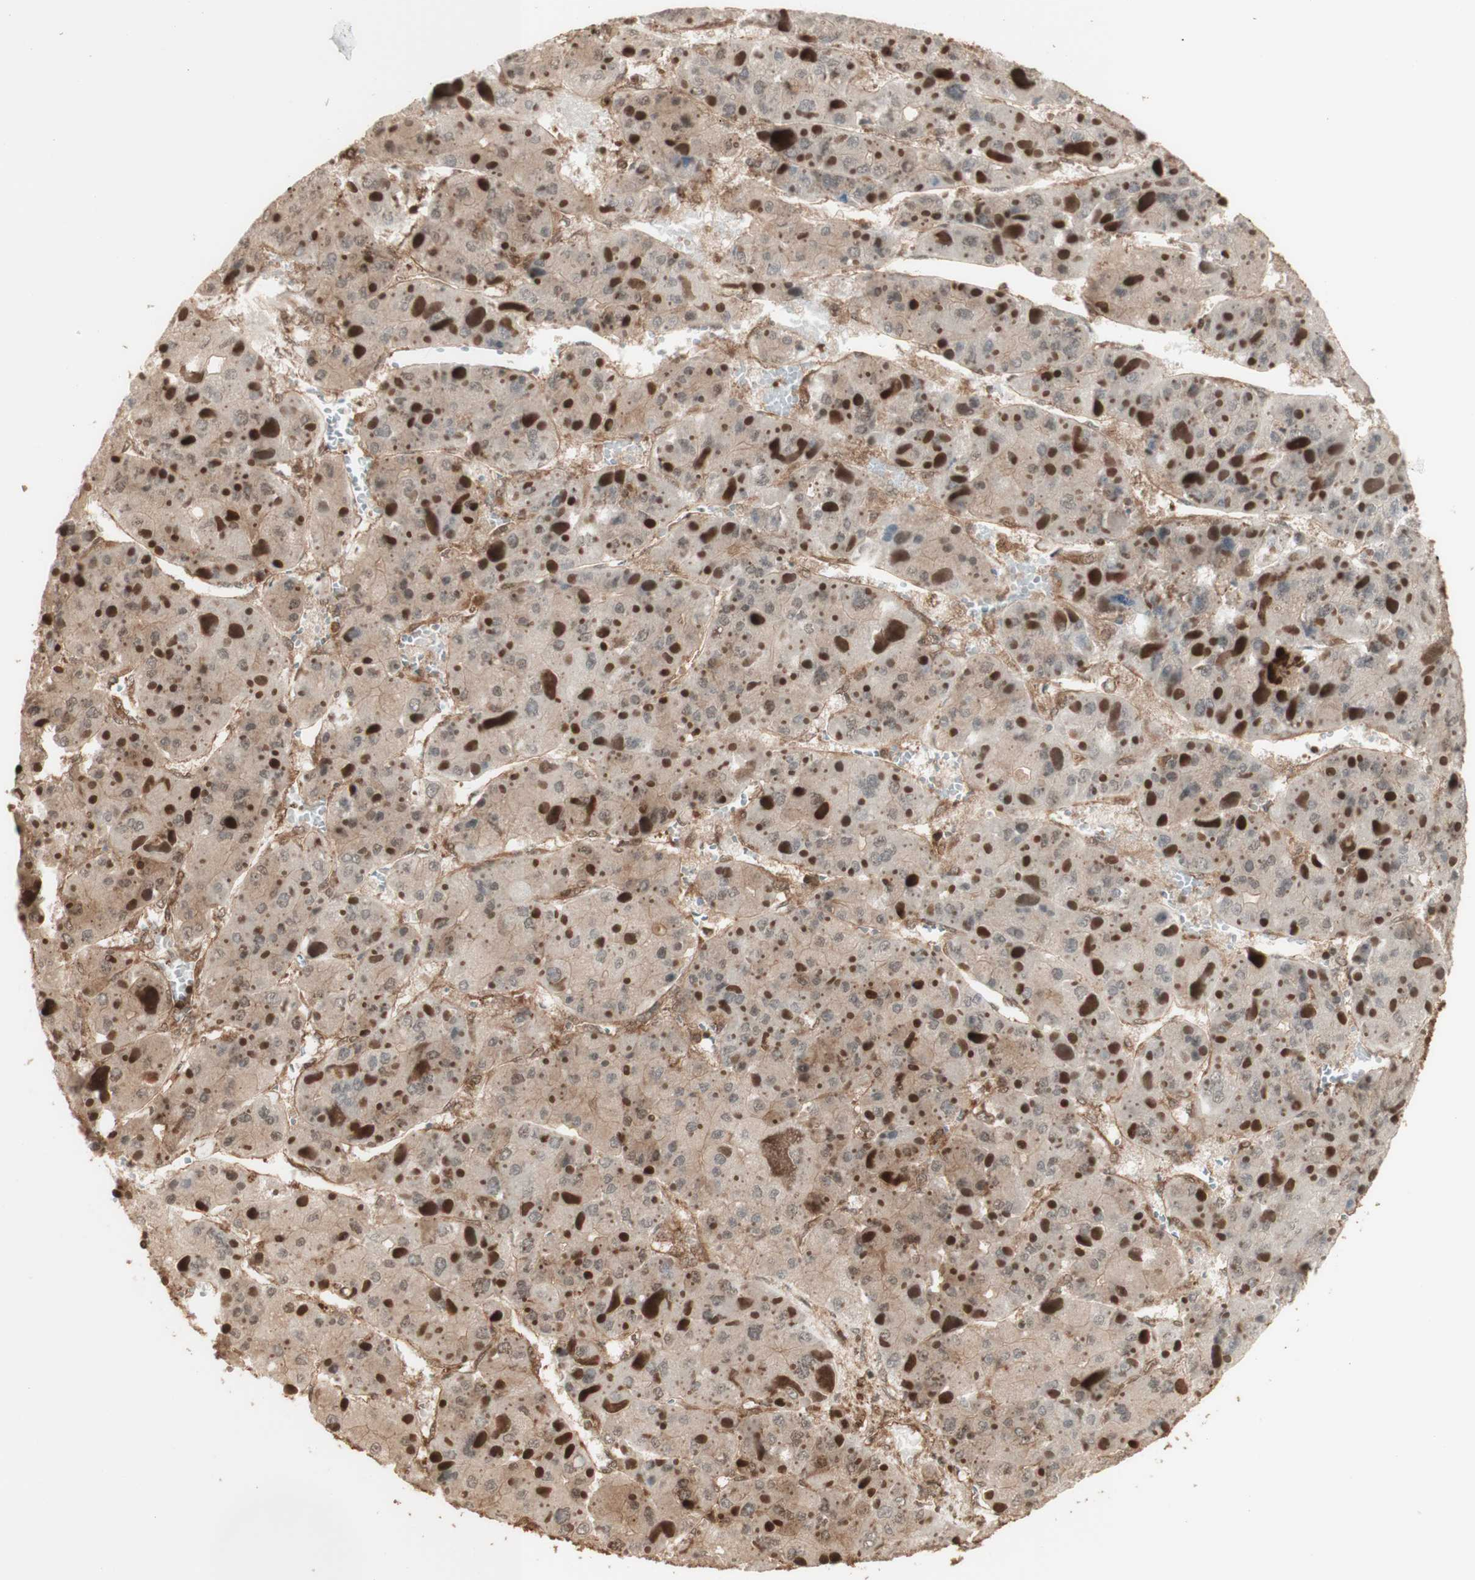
{"staining": {"intensity": "weak", "quantity": ">75%", "location": "cytoplasmic/membranous"}, "tissue": "liver cancer", "cell_type": "Tumor cells", "image_type": "cancer", "snomed": [{"axis": "morphology", "description": "Carcinoma, Hepatocellular, NOS"}, {"axis": "topography", "description": "Liver"}], "caption": "Brown immunohistochemical staining in liver hepatocellular carcinoma displays weak cytoplasmic/membranous staining in approximately >75% of tumor cells. Immunohistochemistry (ihc) stains the protein in brown and the nuclei are stained blue.", "gene": "YWHAB", "patient": {"sex": "female", "age": 73}}